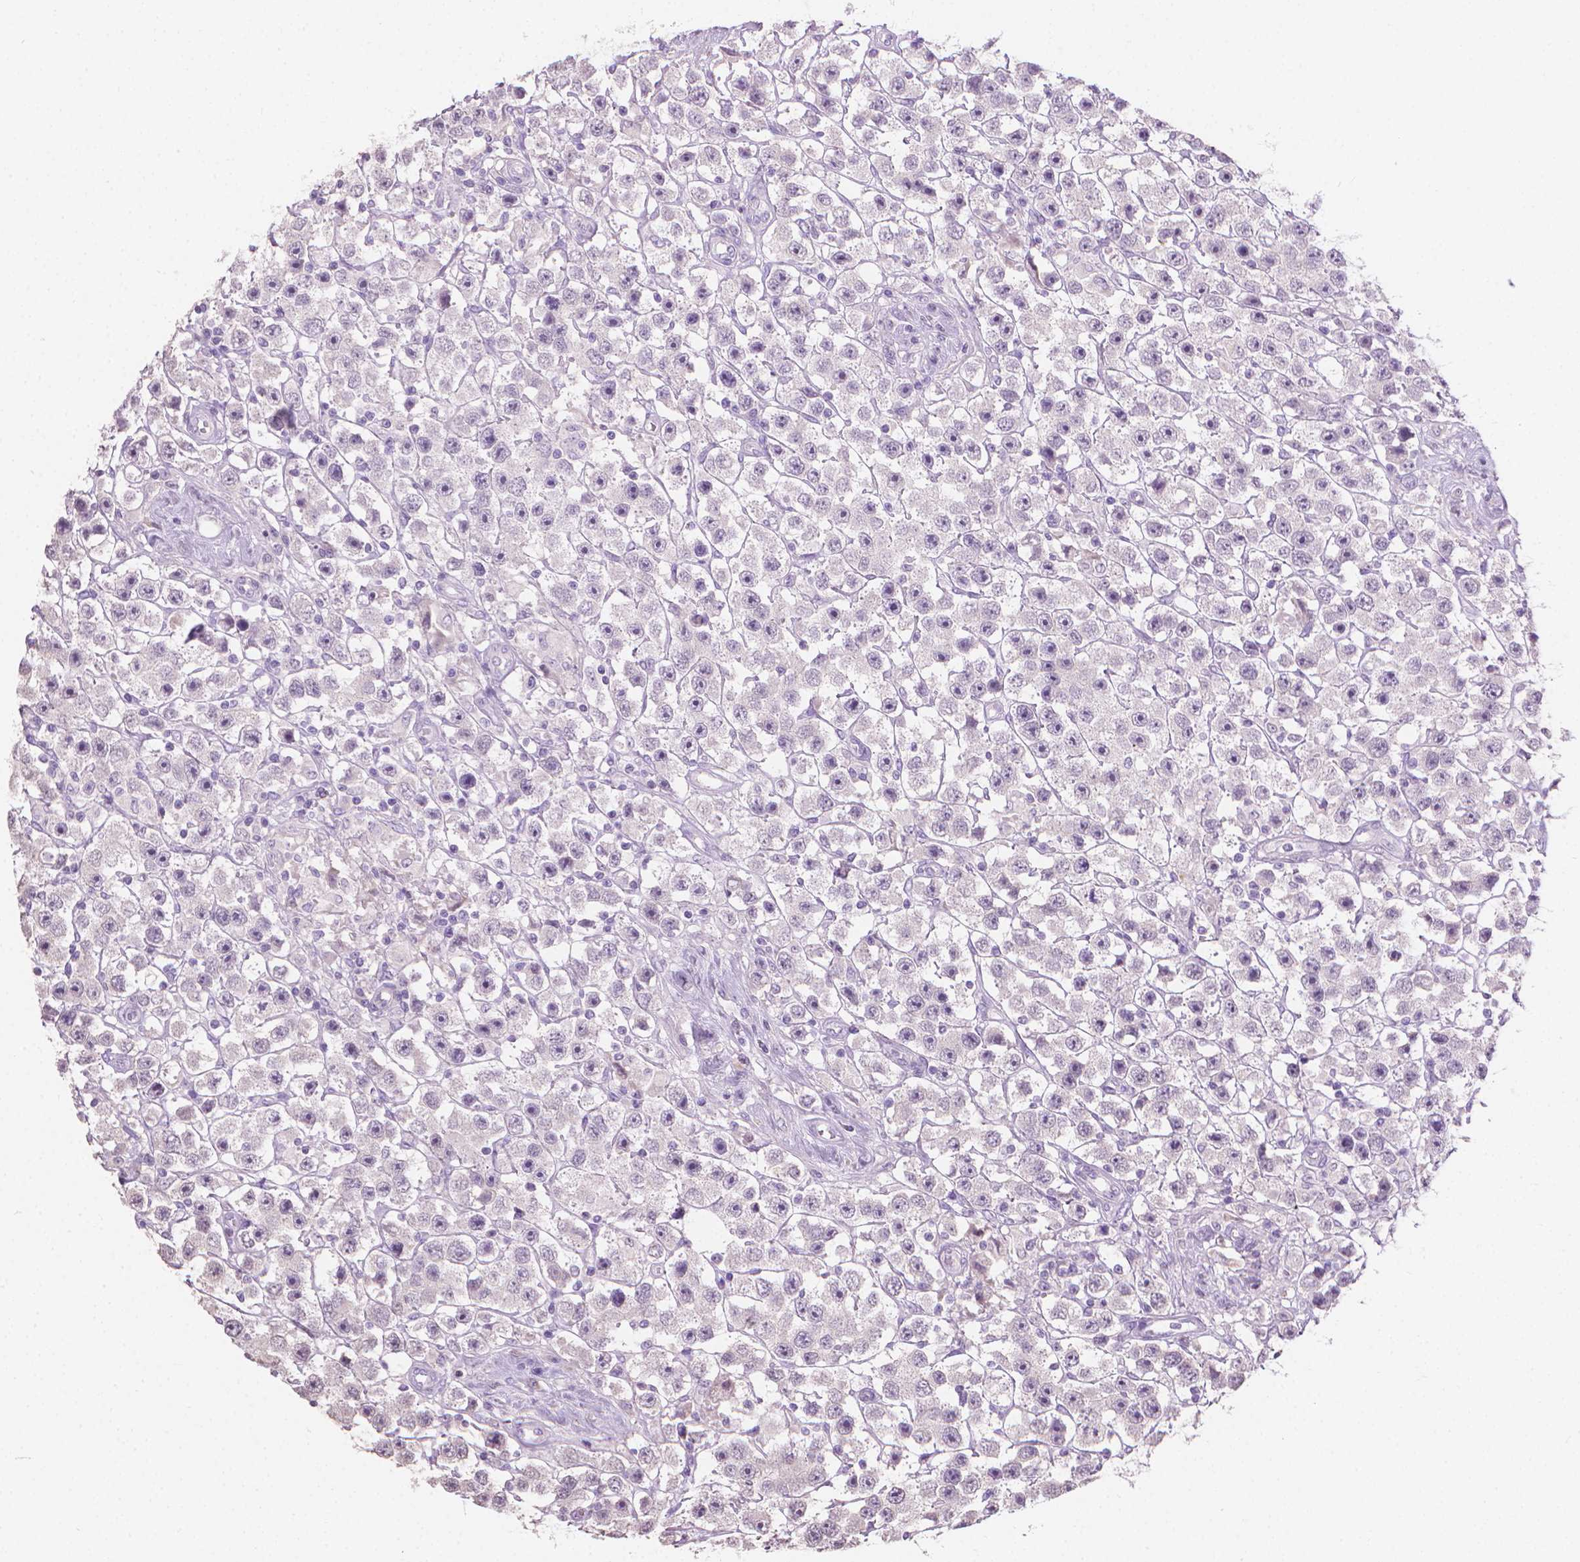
{"staining": {"intensity": "negative", "quantity": "none", "location": "none"}, "tissue": "testis cancer", "cell_type": "Tumor cells", "image_type": "cancer", "snomed": [{"axis": "morphology", "description": "Seminoma, NOS"}, {"axis": "topography", "description": "Testis"}], "caption": "Immunohistochemistry (IHC) image of neoplastic tissue: testis cancer (seminoma) stained with DAB exhibits no significant protein expression in tumor cells.", "gene": "CABCOCO1", "patient": {"sex": "male", "age": 45}}